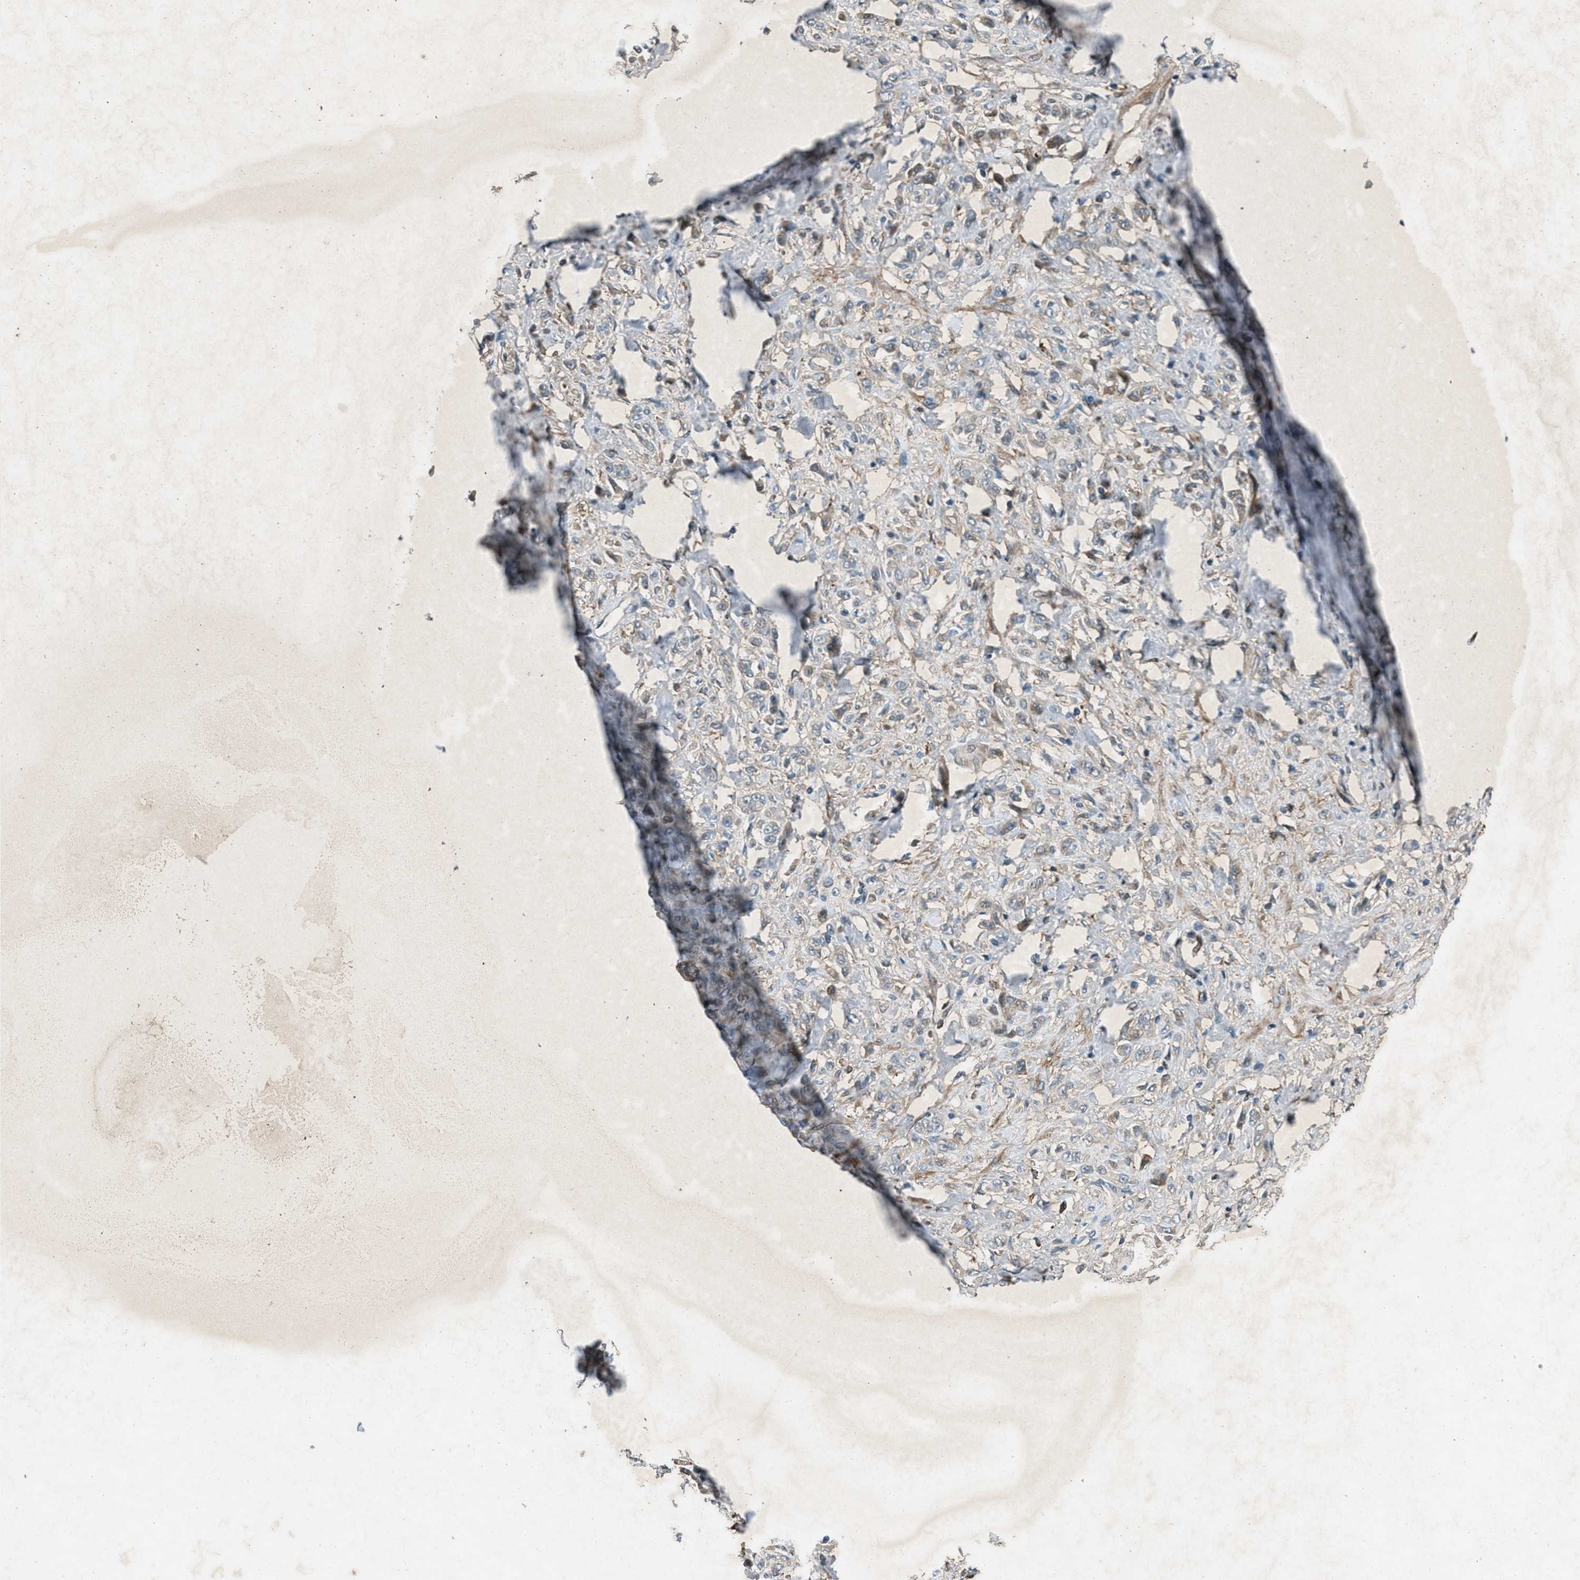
{"staining": {"intensity": "weak", "quantity": "<25%", "location": "cytoplasmic/membranous"}, "tissue": "stomach cancer", "cell_type": "Tumor cells", "image_type": "cancer", "snomed": [{"axis": "morphology", "description": "Normal tissue, NOS"}, {"axis": "morphology", "description": "Adenocarcinoma, NOS"}, {"axis": "topography", "description": "Stomach"}], "caption": "Photomicrograph shows no protein expression in tumor cells of stomach cancer tissue. (DAB (3,3'-diaminobenzidine) immunohistochemistry (IHC) with hematoxylin counter stain).", "gene": "EPSTI1", "patient": {"sex": "male", "age": 82}}